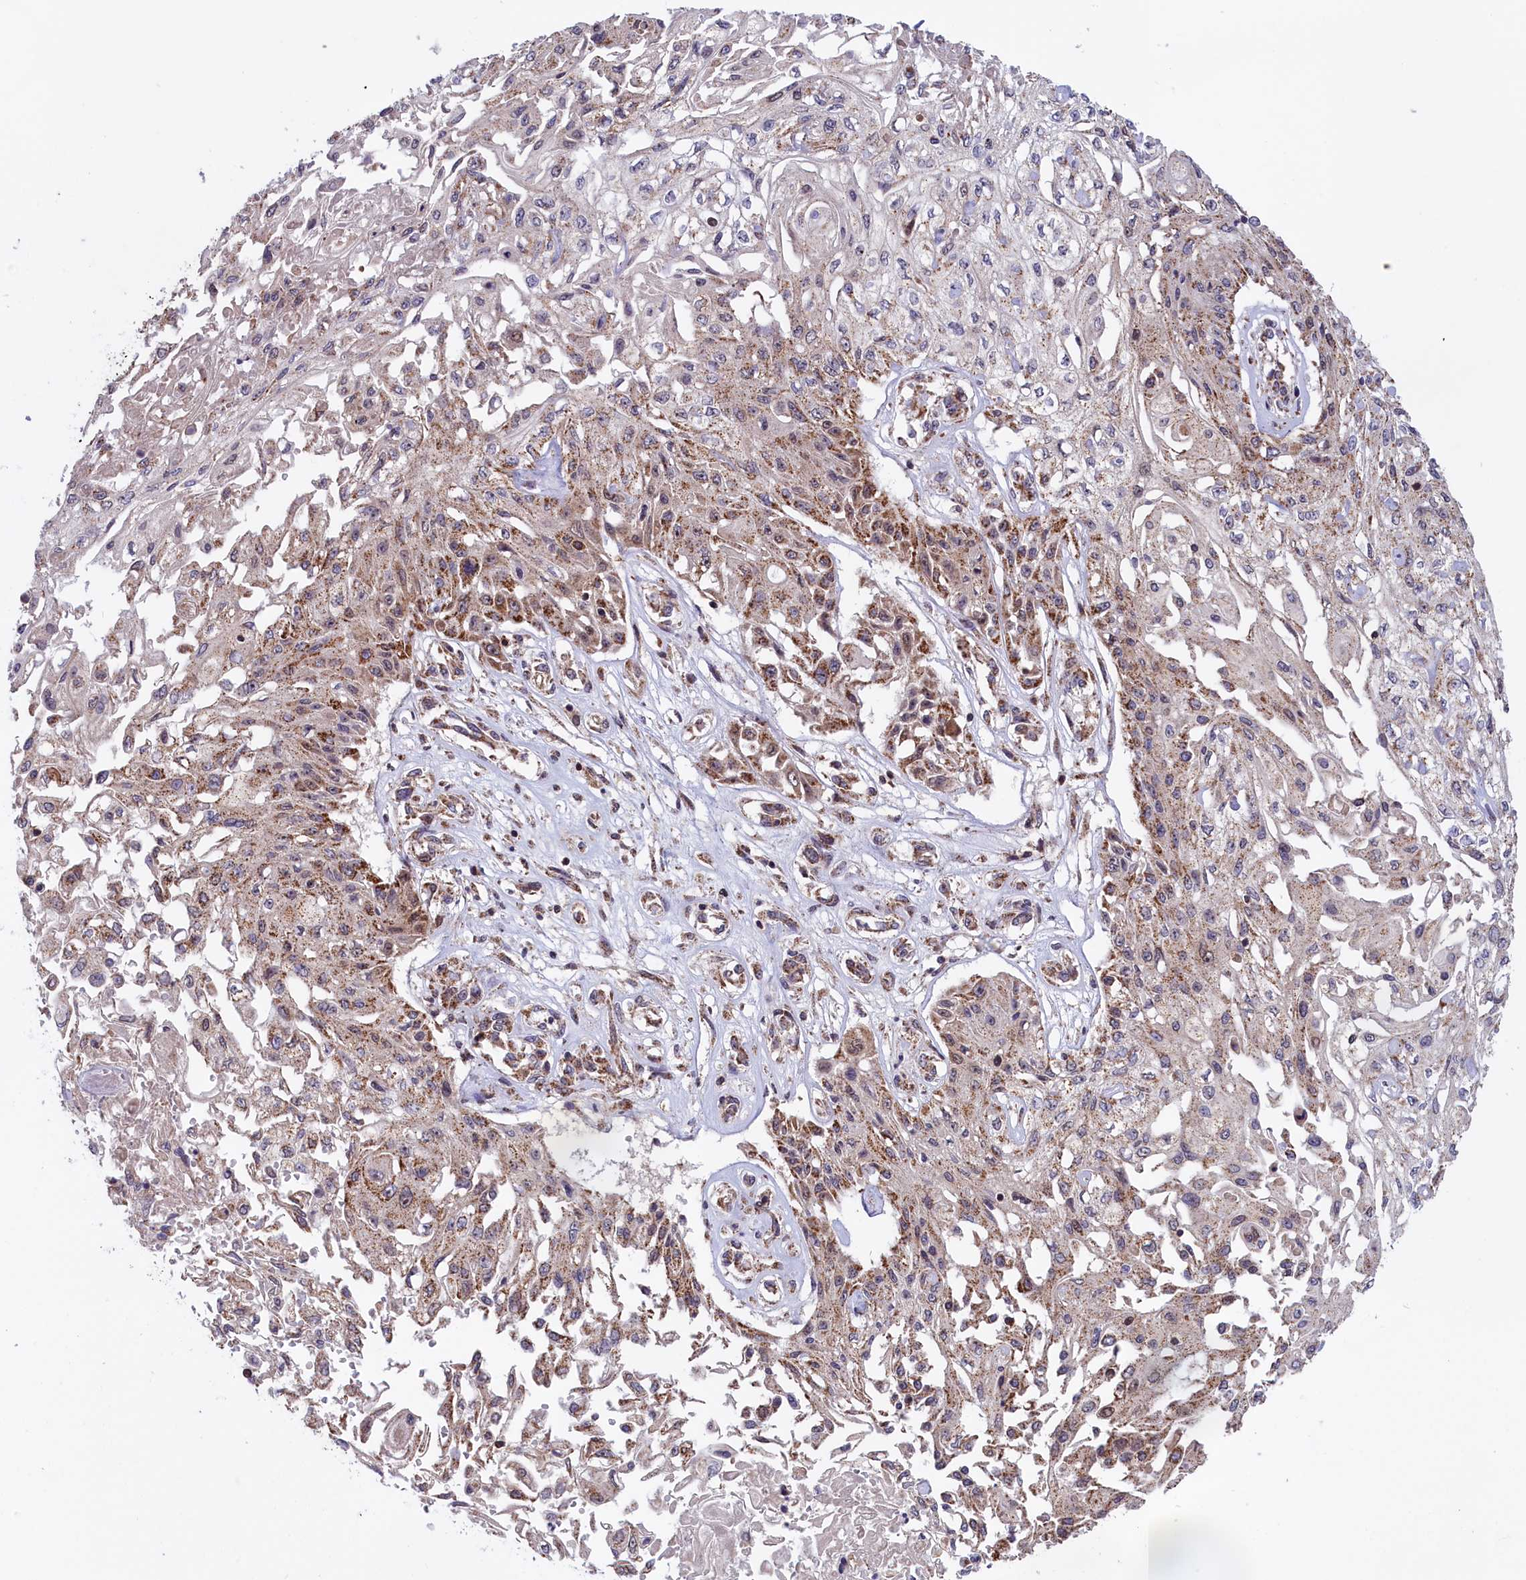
{"staining": {"intensity": "moderate", "quantity": "<25%", "location": "cytoplasmic/membranous"}, "tissue": "skin cancer", "cell_type": "Tumor cells", "image_type": "cancer", "snomed": [{"axis": "morphology", "description": "Squamous cell carcinoma, NOS"}, {"axis": "morphology", "description": "Squamous cell carcinoma, metastatic, NOS"}, {"axis": "topography", "description": "Skin"}, {"axis": "topography", "description": "Lymph node"}], "caption": "Immunohistochemical staining of skin cancer (squamous cell carcinoma) displays low levels of moderate cytoplasmic/membranous protein positivity in about <25% of tumor cells. (DAB = brown stain, brightfield microscopy at high magnification).", "gene": "TIMM44", "patient": {"sex": "male", "age": 75}}